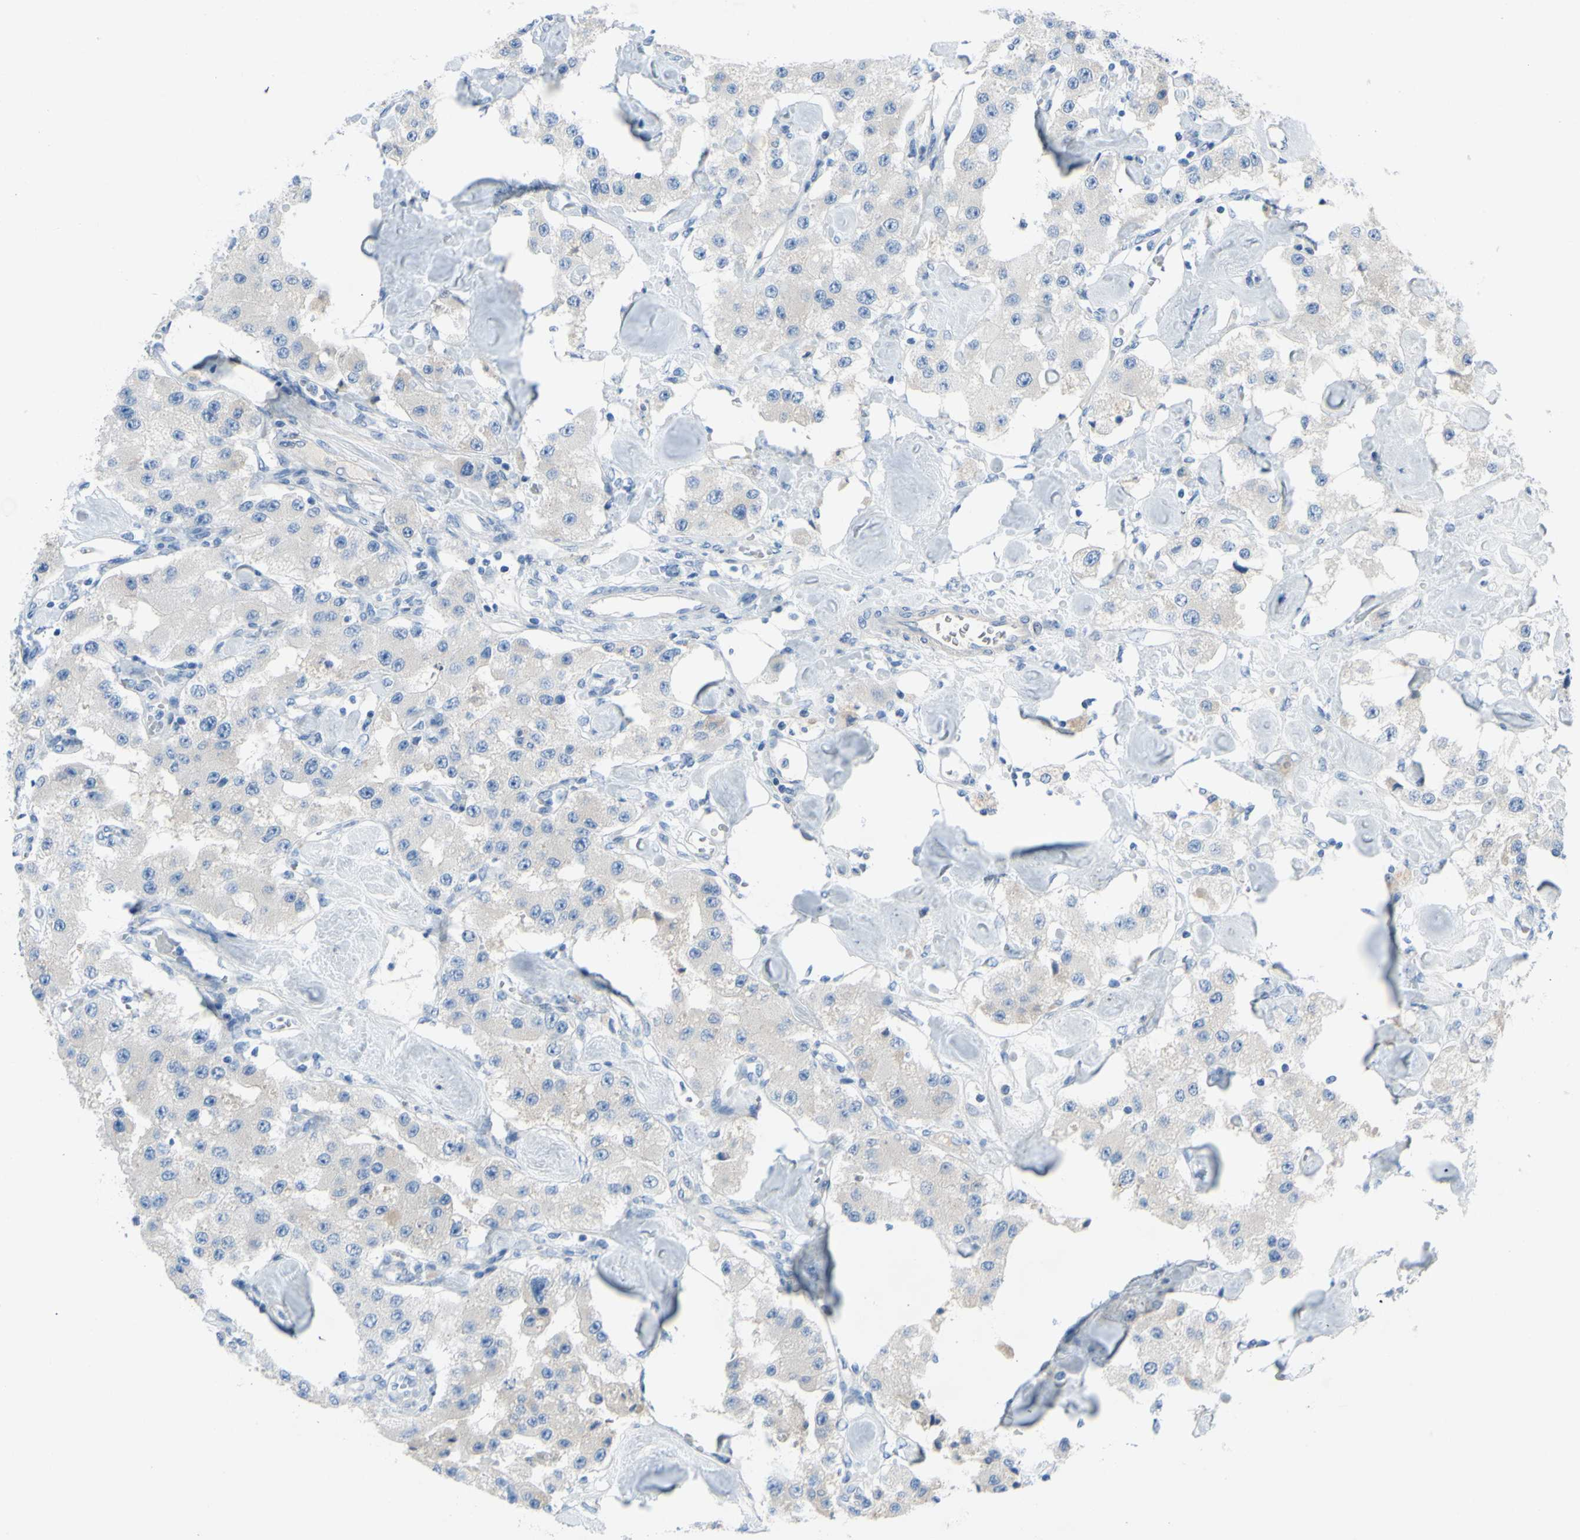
{"staining": {"intensity": "negative", "quantity": "none", "location": "none"}, "tissue": "carcinoid", "cell_type": "Tumor cells", "image_type": "cancer", "snomed": [{"axis": "morphology", "description": "Carcinoid, malignant, NOS"}, {"axis": "topography", "description": "Pancreas"}], "caption": "IHC image of neoplastic tissue: malignant carcinoid stained with DAB exhibits no significant protein staining in tumor cells. Nuclei are stained in blue.", "gene": "FDFT1", "patient": {"sex": "male", "age": 41}}